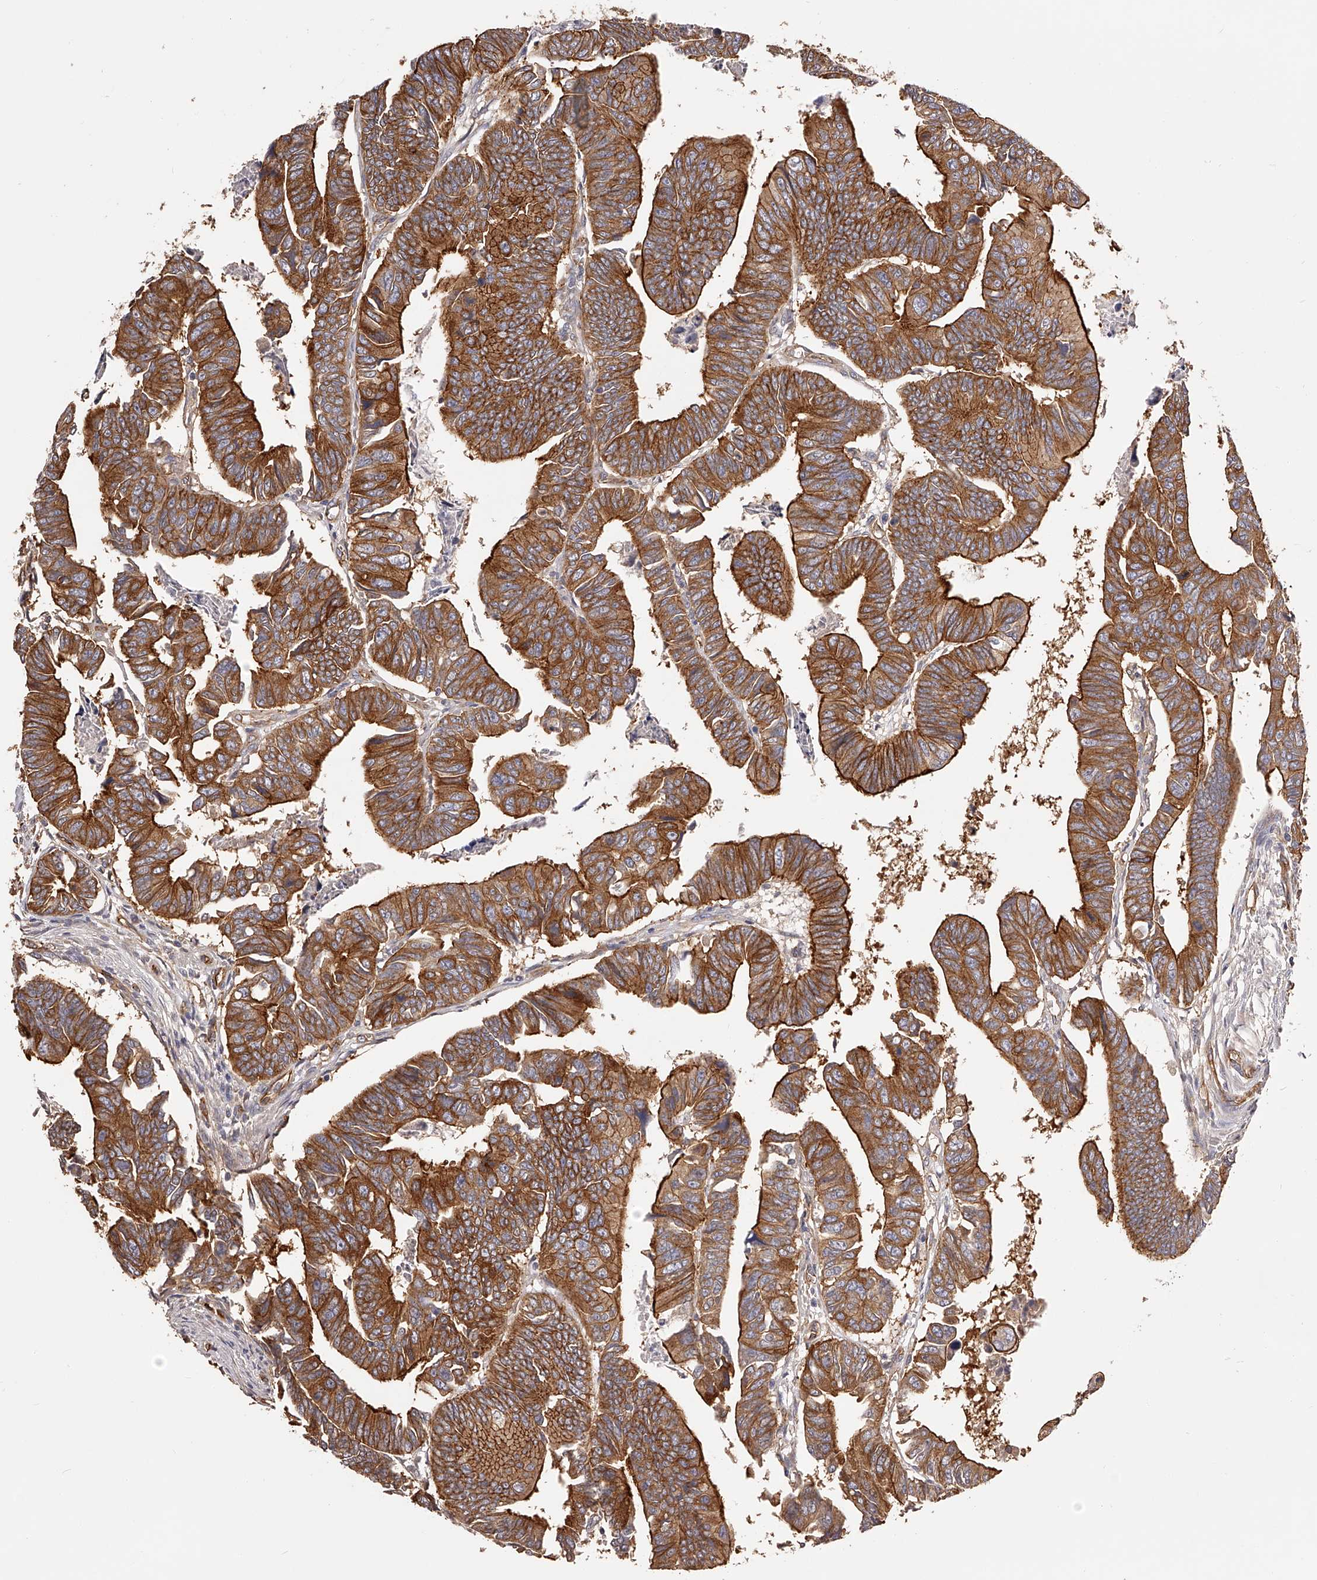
{"staining": {"intensity": "strong", "quantity": ">75%", "location": "cytoplasmic/membranous"}, "tissue": "colorectal cancer", "cell_type": "Tumor cells", "image_type": "cancer", "snomed": [{"axis": "morphology", "description": "Adenocarcinoma, NOS"}, {"axis": "topography", "description": "Rectum"}], "caption": "Strong cytoplasmic/membranous protein positivity is seen in approximately >75% of tumor cells in adenocarcinoma (colorectal).", "gene": "LTV1", "patient": {"sex": "female", "age": 65}}